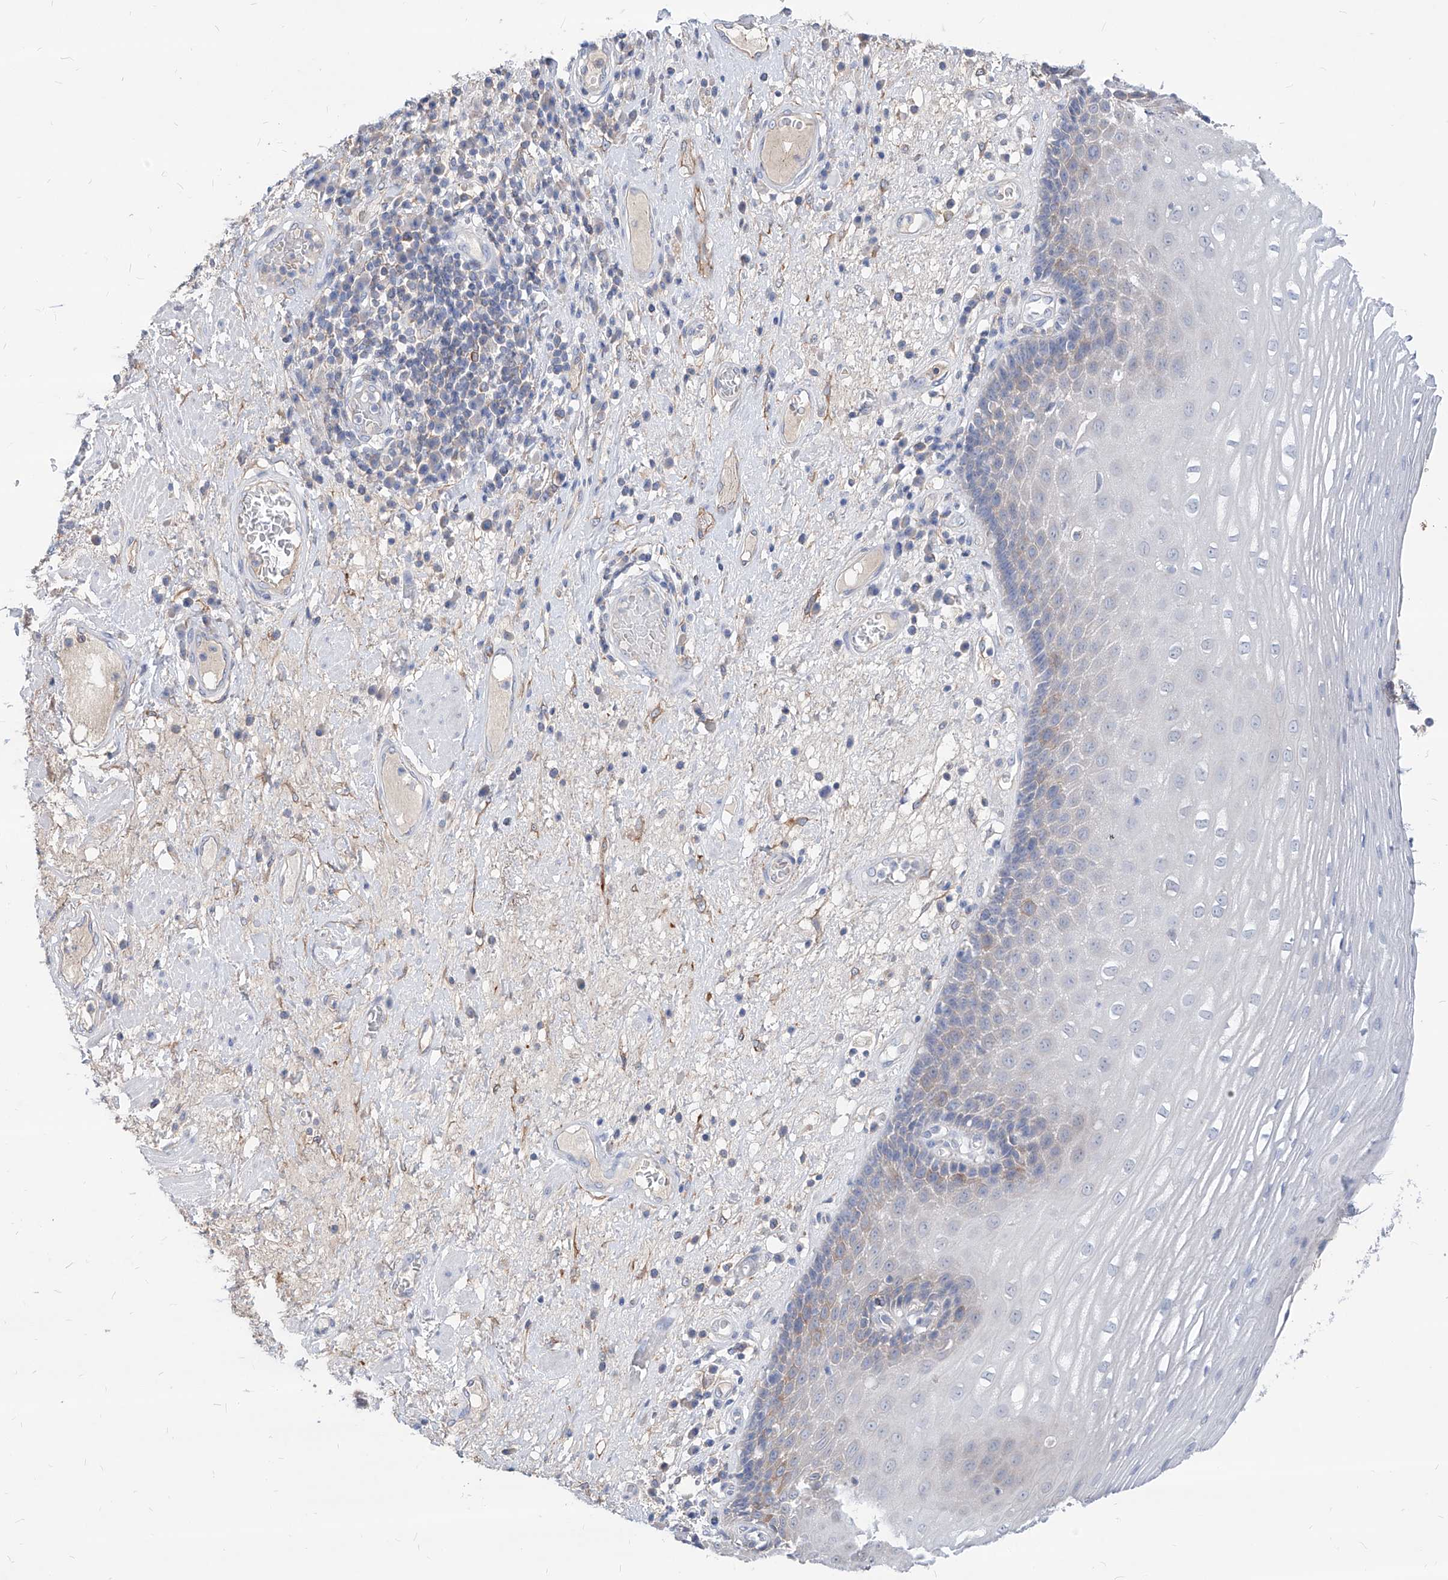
{"staining": {"intensity": "weak", "quantity": "<25%", "location": "cytoplasmic/membranous"}, "tissue": "esophagus", "cell_type": "Squamous epithelial cells", "image_type": "normal", "snomed": [{"axis": "morphology", "description": "Normal tissue, NOS"}, {"axis": "morphology", "description": "Adenocarcinoma, NOS"}, {"axis": "topography", "description": "Esophagus"}], "caption": "A micrograph of human esophagus is negative for staining in squamous epithelial cells.", "gene": "AKAP10", "patient": {"sex": "male", "age": 62}}